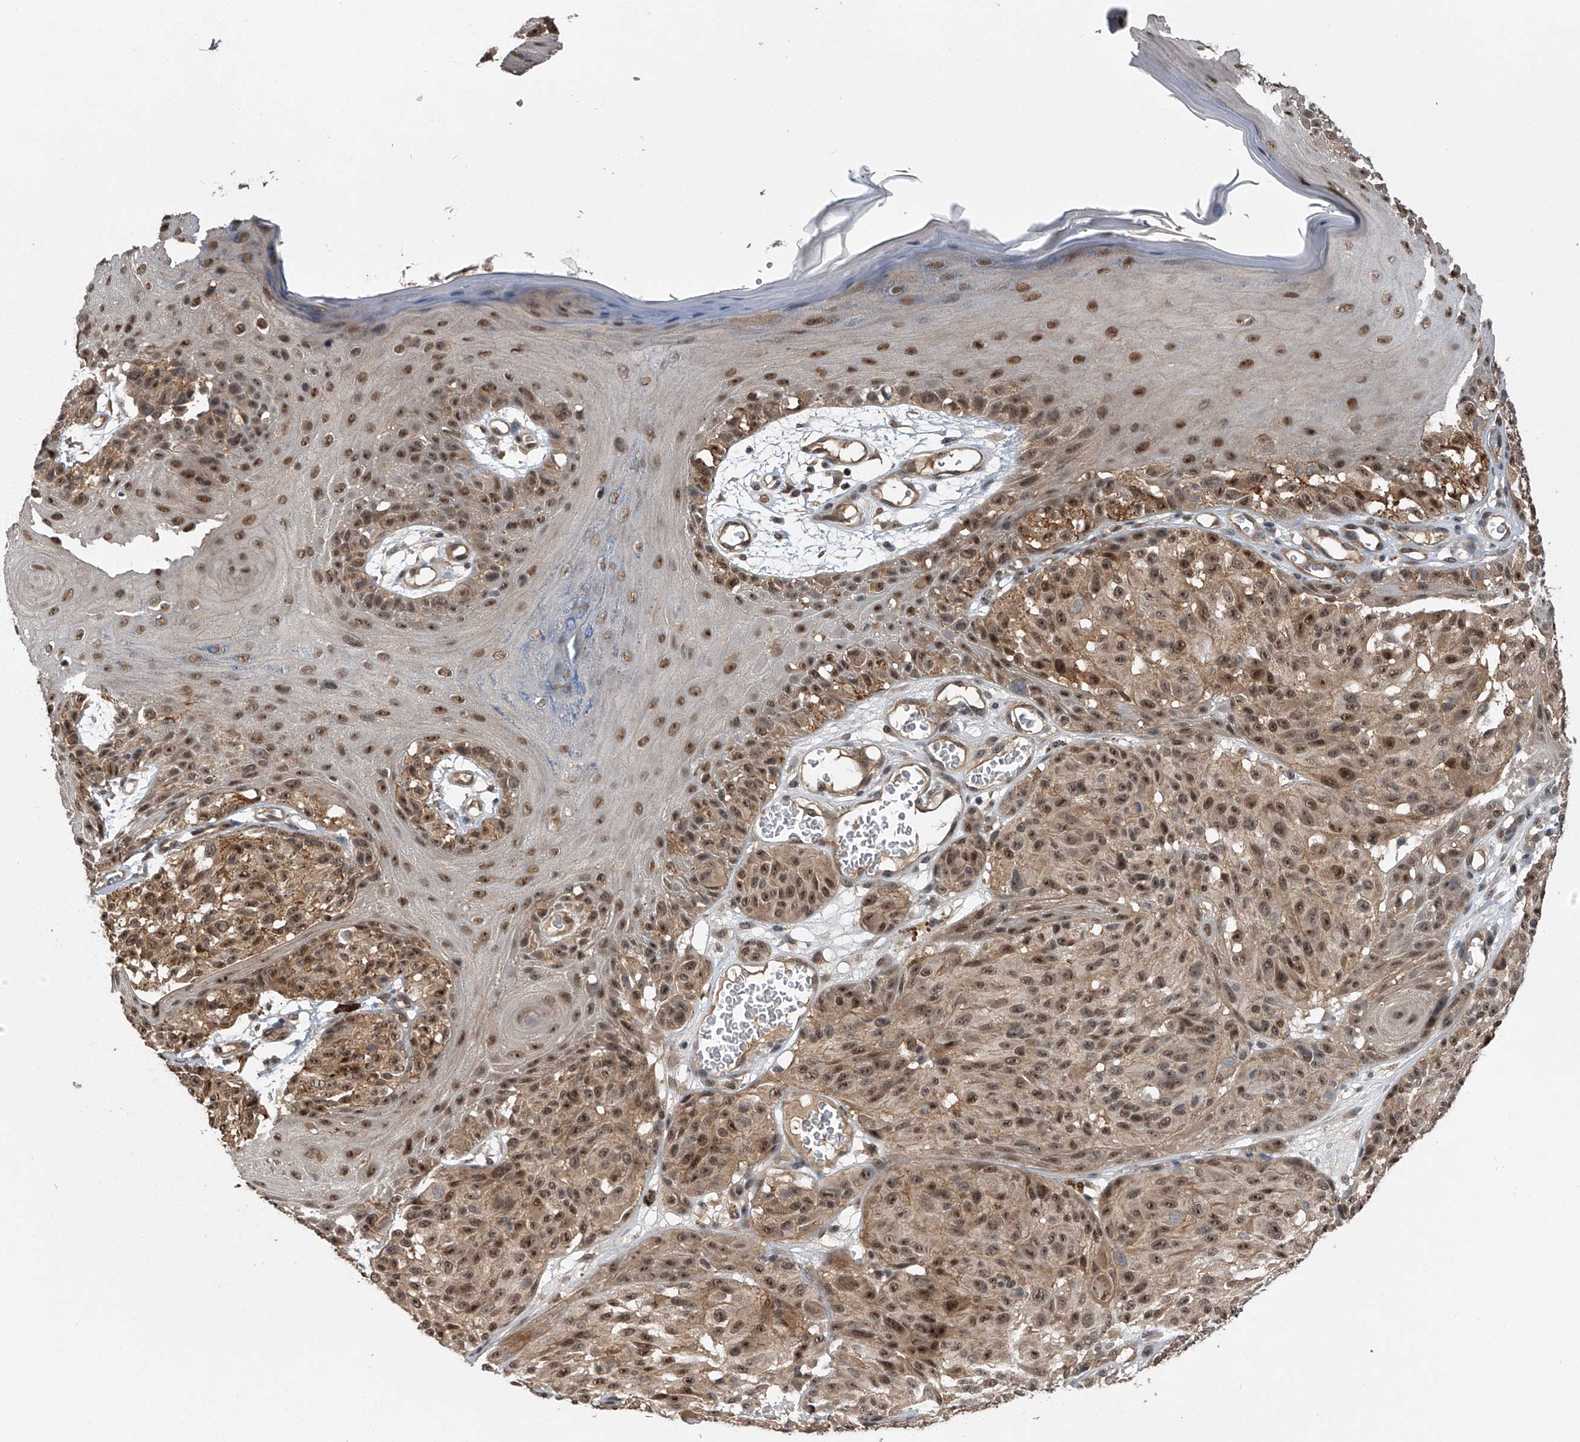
{"staining": {"intensity": "moderate", "quantity": ">75%", "location": "cytoplasmic/membranous,nuclear"}, "tissue": "melanoma", "cell_type": "Tumor cells", "image_type": "cancer", "snomed": [{"axis": "morphology", "description": "Malignant melanoma, NOS"}, {"axis": "topography", "description": "Skin"}], "caption": "A high-resolution micrograph shows immunohistochemistry (IHC) staining of melanoma, which demonstrates moderate cytoplasmic/membranous and nuclear expression in about >75% of tumor cells.", "gene": "SLC12A8", "patient": {"sex": "male", "age": 83}}